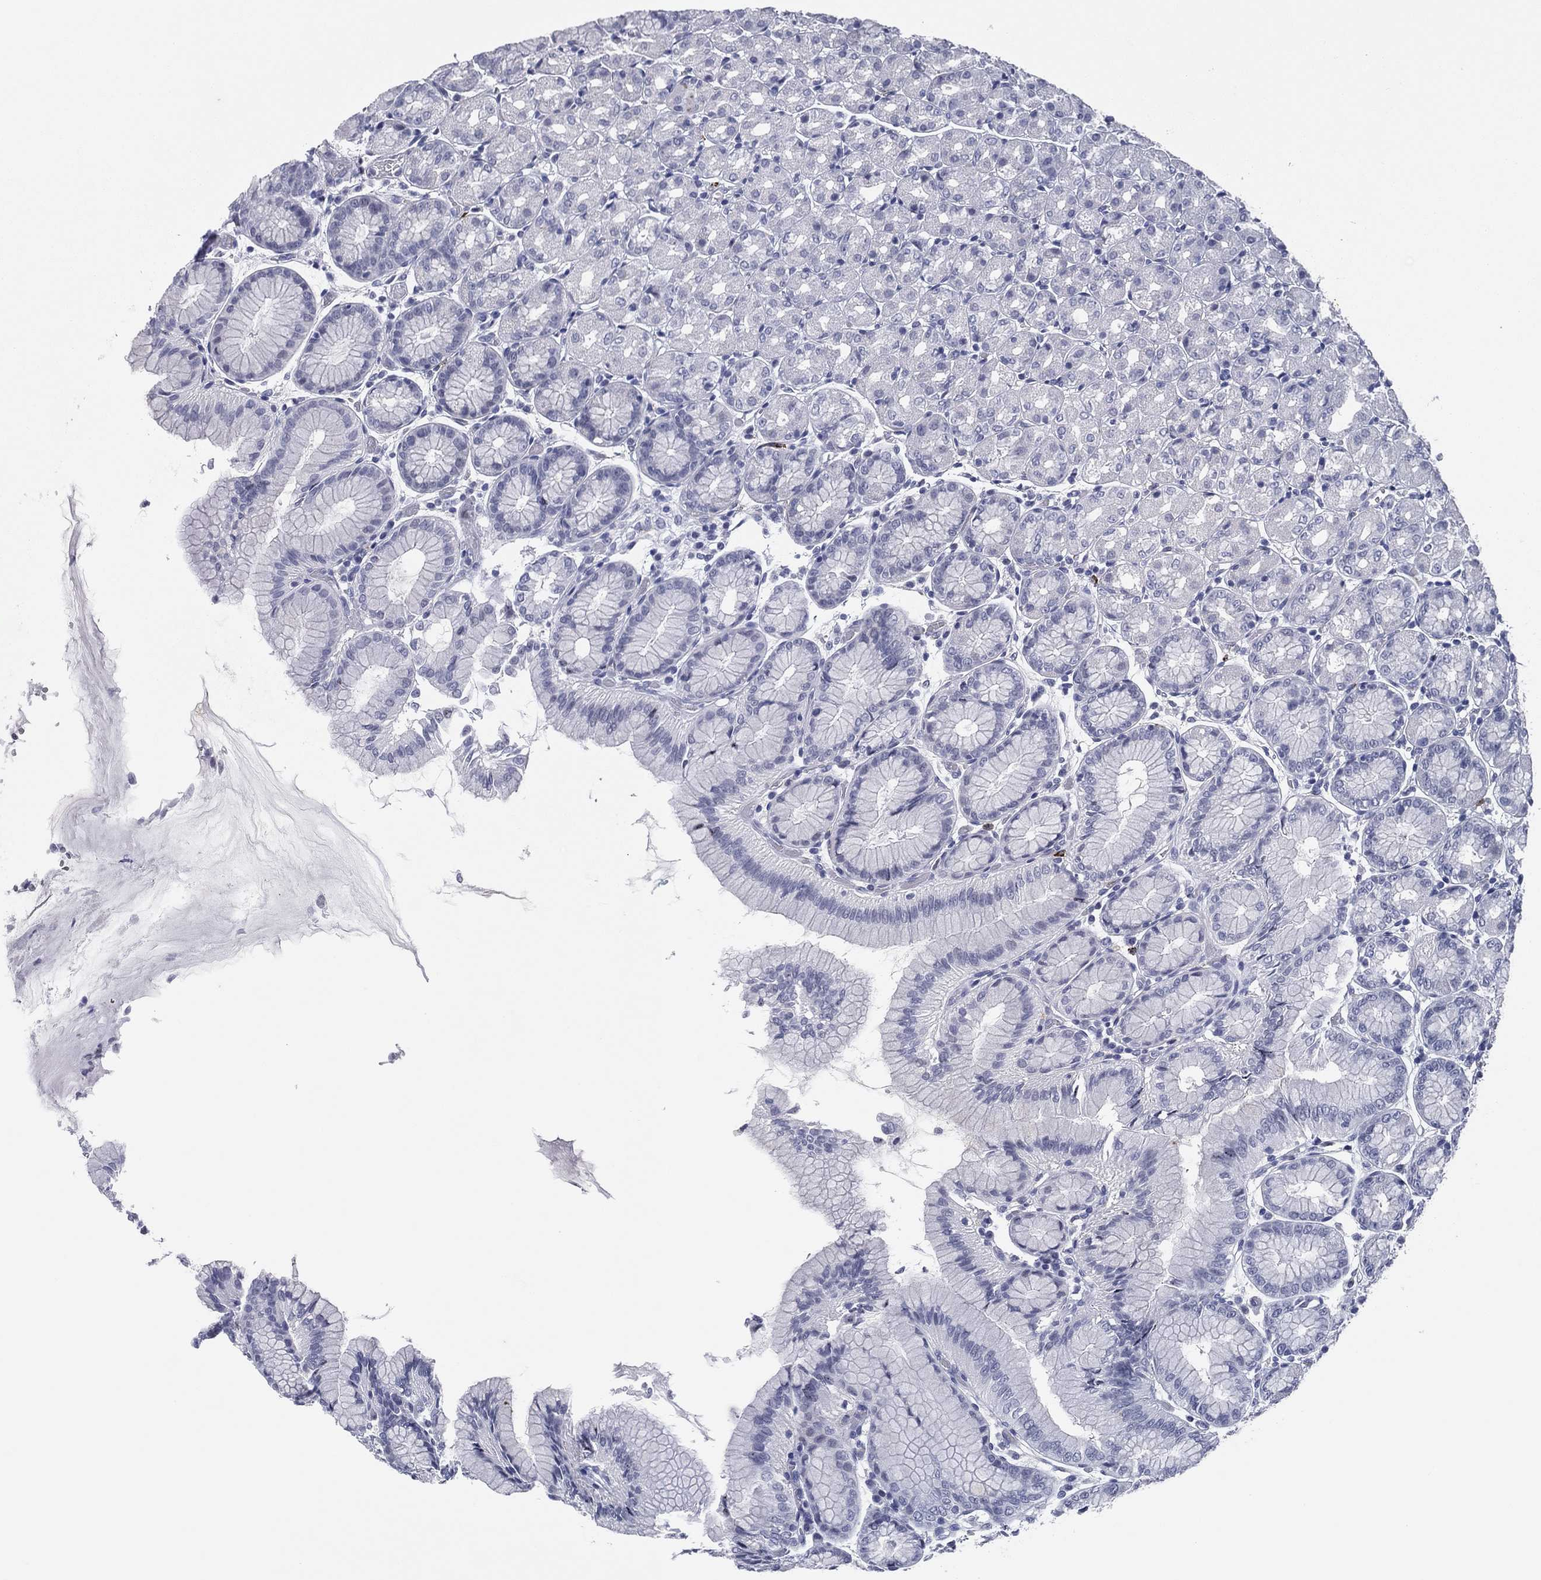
{"staining": {"intensity": "negative", "quantity": "none", "location": "none"}, "tissue": "stomach", "cell_type": "Glandular cells", "image_type": "normal", "snomed": [{"axis": "morphology", "description": "Normal tissue, NOS"}, {"axis": "morphology", "description": "Adenocarcinoma, NOS"}, {"axis": "topography", "description": "Stomach"}], "caption": "The IHC histopathology image has no significant staining in glandular cells of stomach.", "gene": "HLA", "patient": {"sex": "female", "age": 81}}